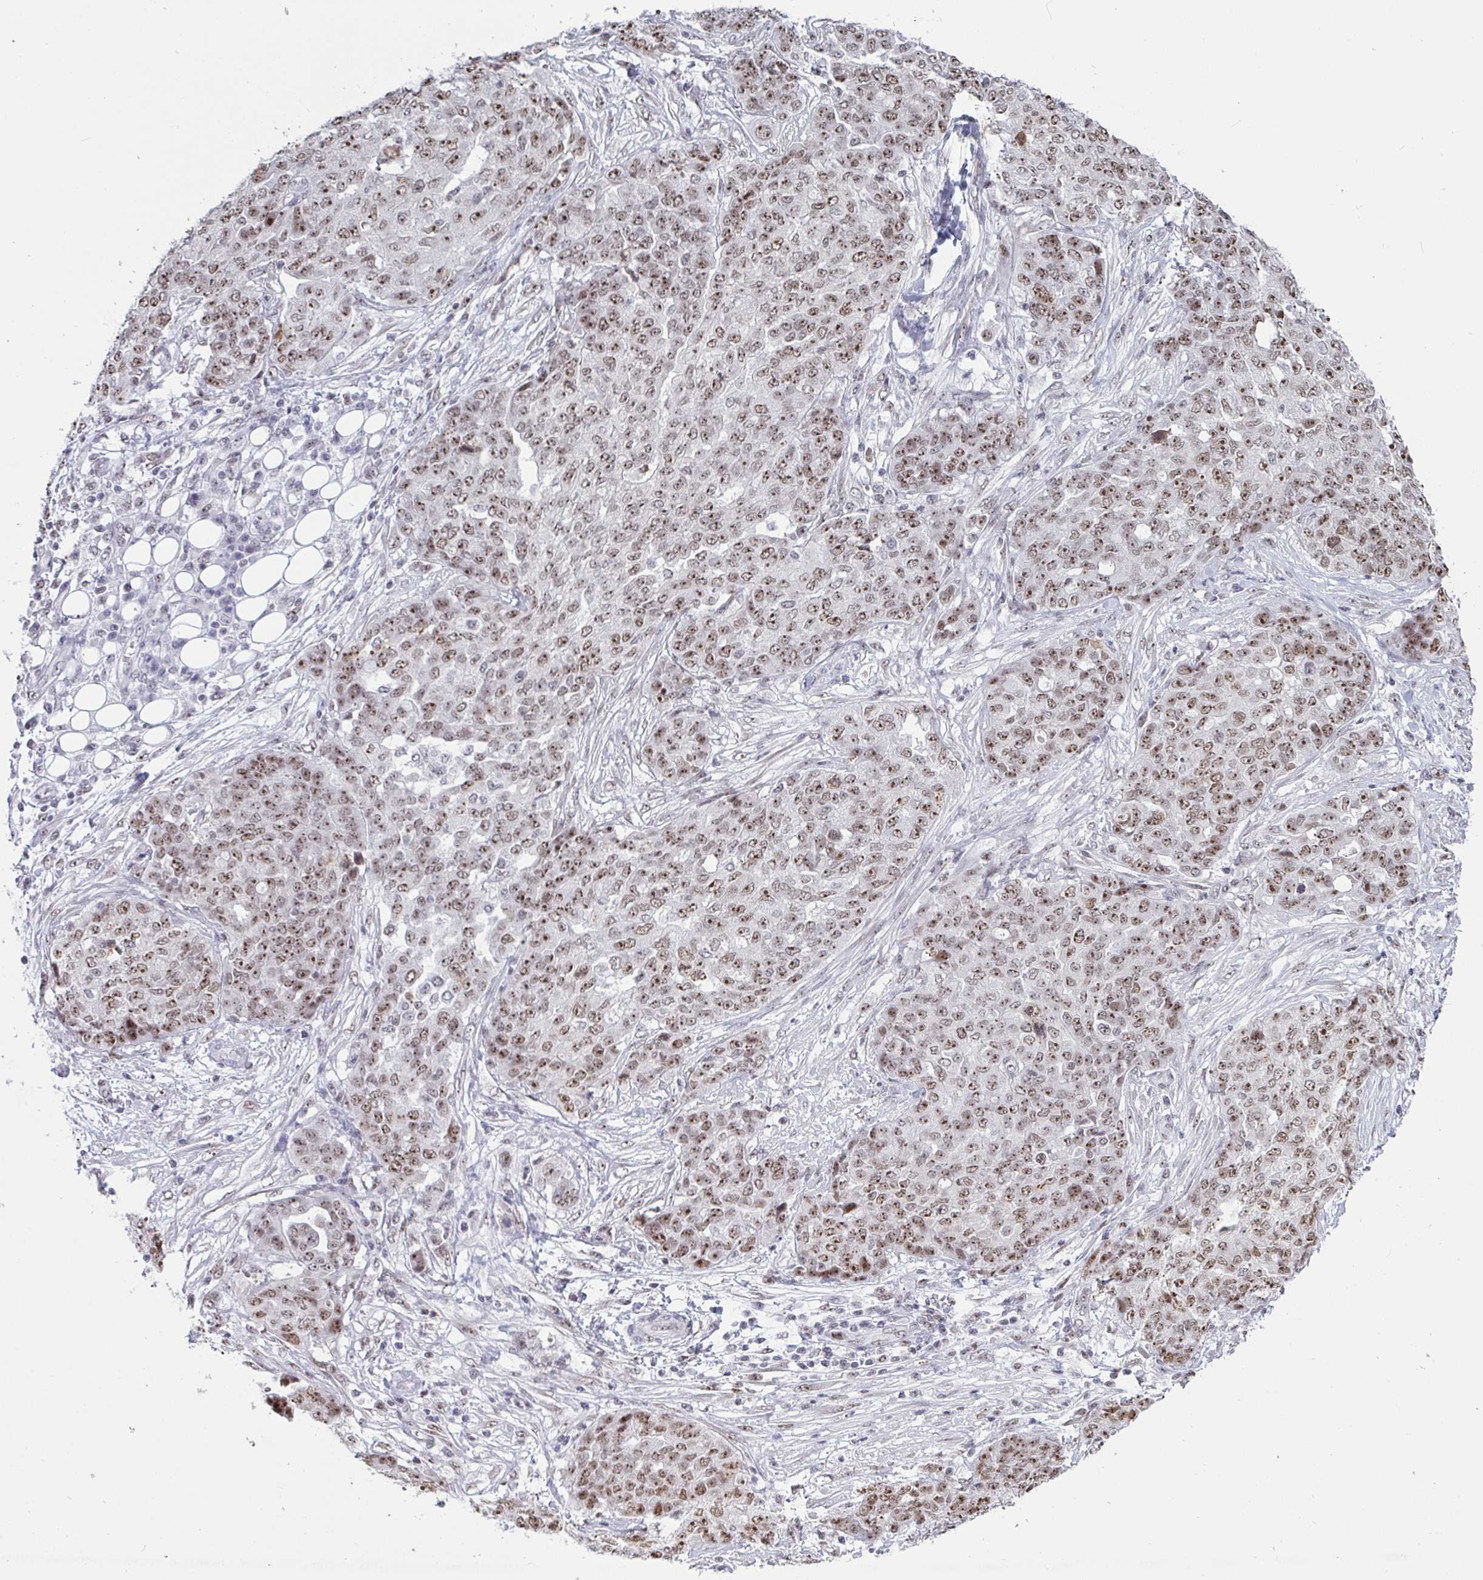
{"staining": {"intensity": "moderate", "quantity": ">75%", "location": "nuclear"}, "tissue": "ovarian cancer", "cell_type": "Tumor cells", "image_type": "cancer", "snomed": [{"axis": "morphology", "description": "Cystadenocarcinoma, serous, NOS"}, {"axis": "topography", "description": "Soft tissue"}, {"axis": "topography", "description": "Ovary"}], "caption": "Tumor cells demonstrate medium levels of moderate nuclear positivity in approximately >75% of cells in human ovarian cancer.", "gene": "SUPT16H", "patient": {"sex": "female", "age": 57}}